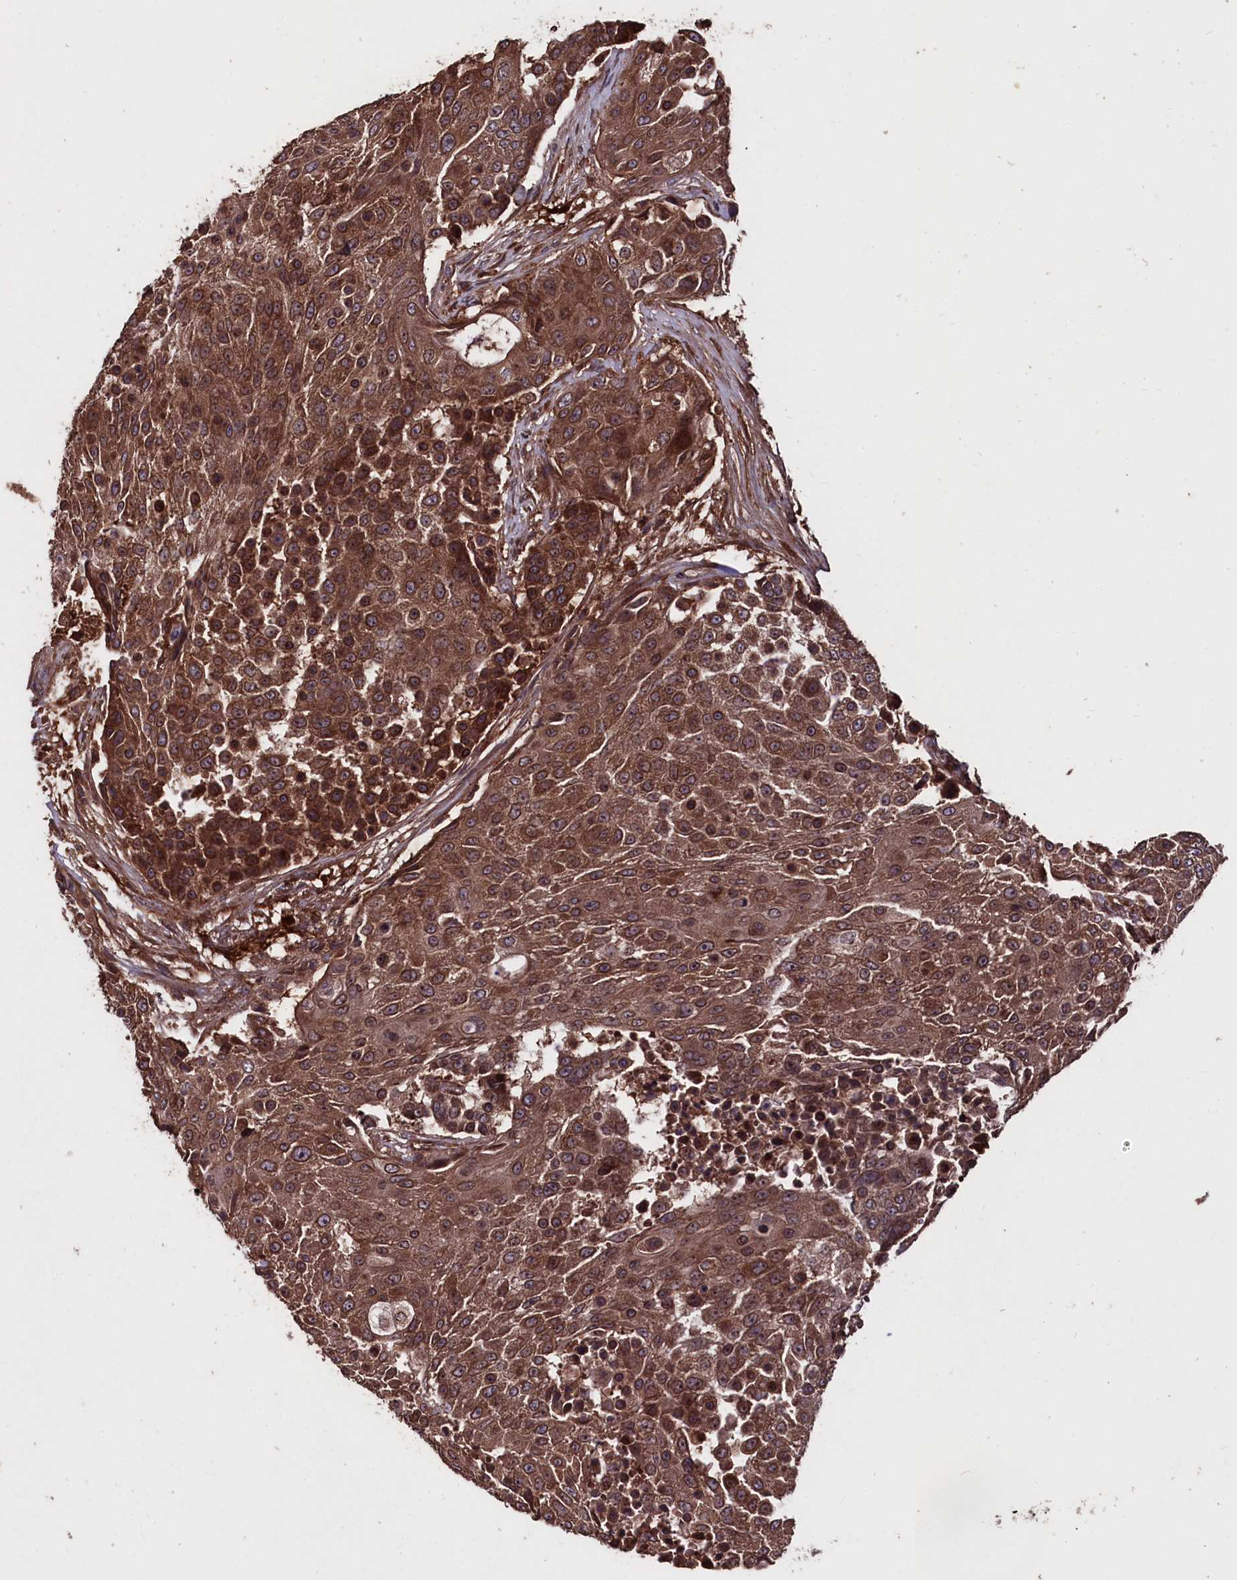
{"staining": {"intensity": "strong", "quantity": ">75%", "location": "cytoplasmic/membranous"}, "tissue": "urothelial cancer", "cell_type": "Tumor cells", "image_type": "cancer", "snomed": [{"axis": "morphology", "description": "Urothelial carcinoma, High grade"}, {"axis": "topography", "description": "Urinary bladder"}], "caption": "Immunohistochemistry (IHC) micrograph of high-grade urothelial carcinoma stained for a protein (brown), which shows high levels of strong cytoplasmic/membranous staining in about >75% of tumor cells.", "gene": "MYO1H", "patient": {"sex": "female", "age": 63}}